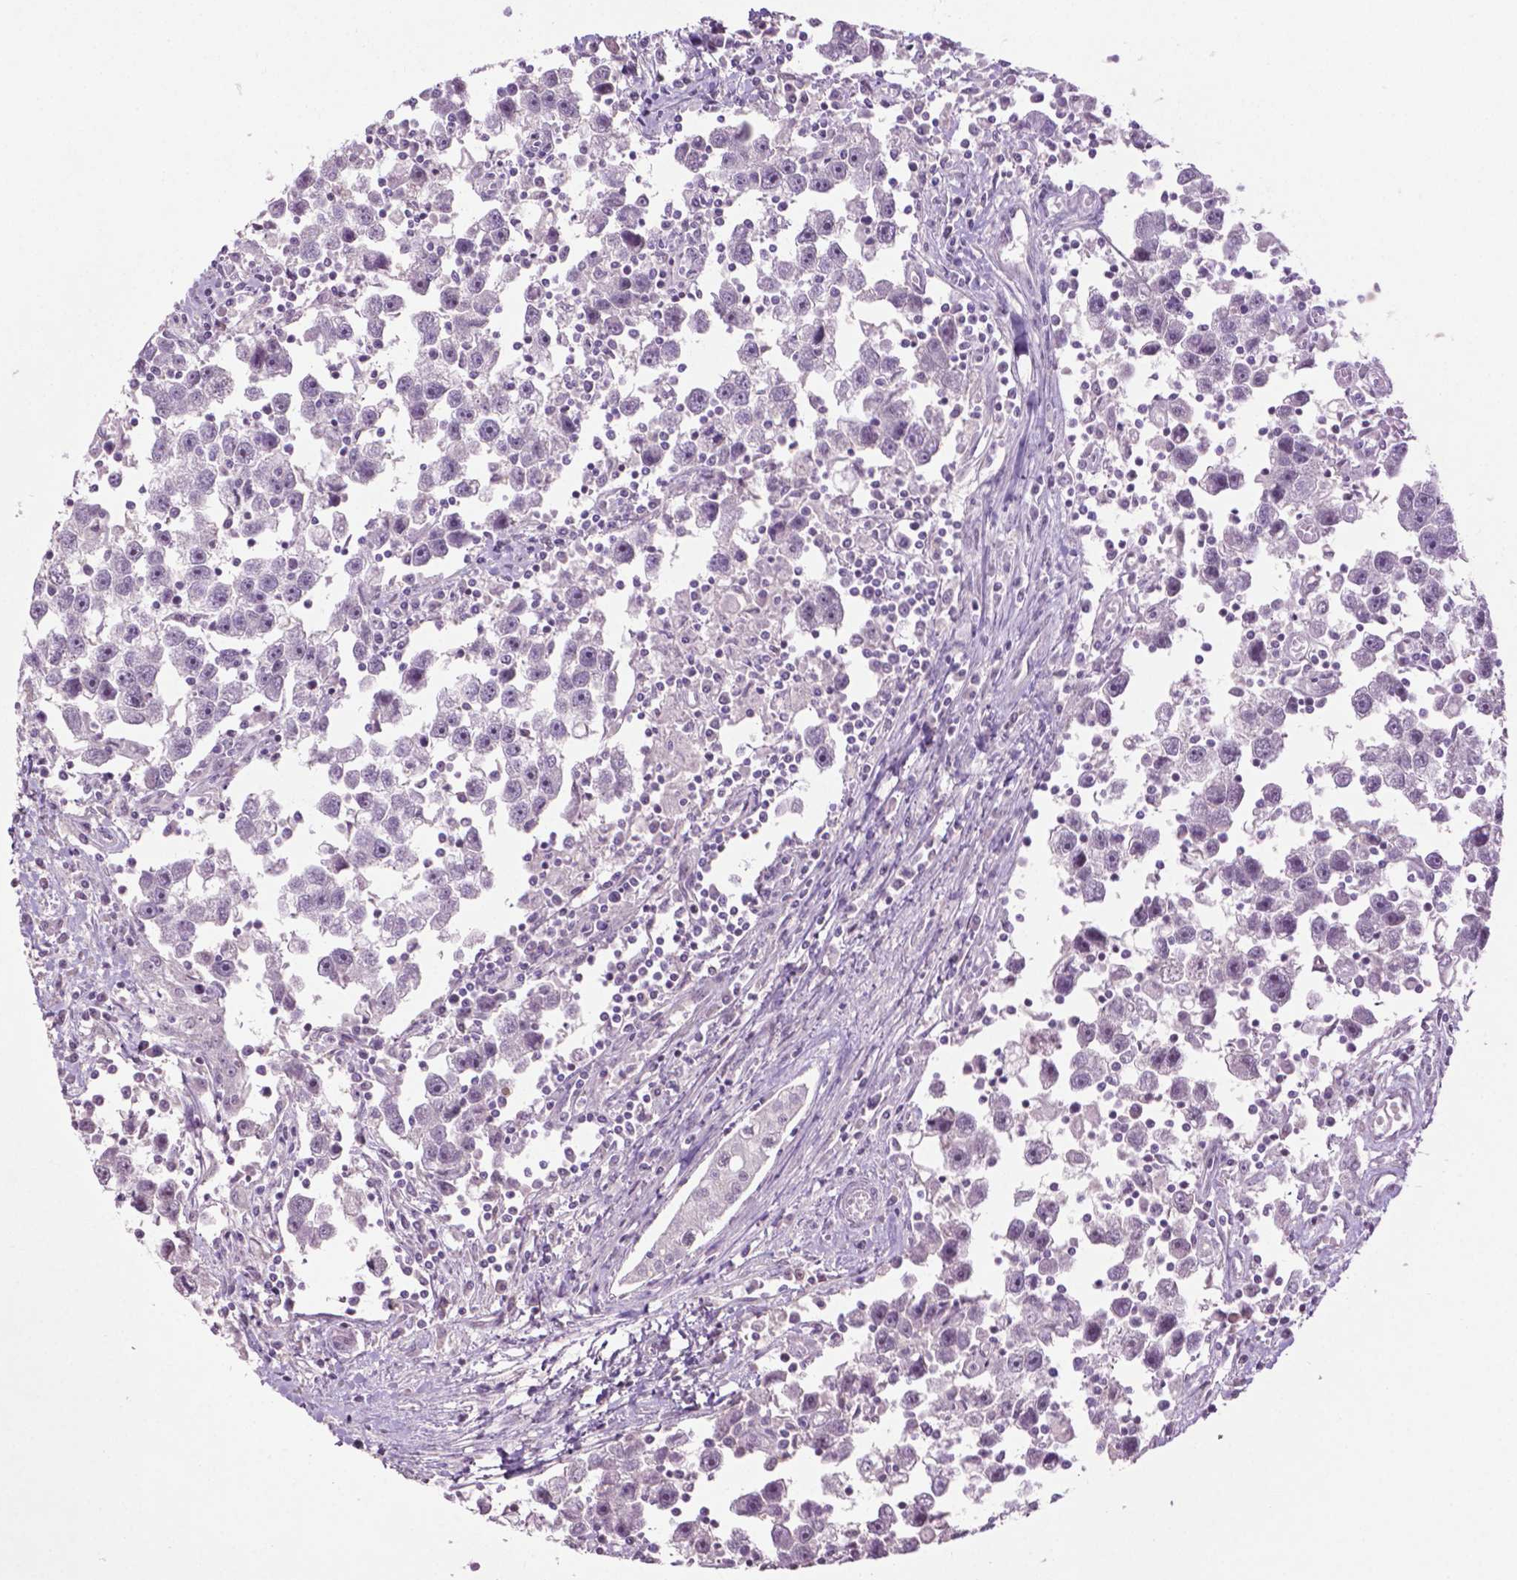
{"staining": {"intensity": "negative", "quantity": "none", "location": "none"}, "tissue": "testis cancer", "cell_type": "Tumor cells", "image_type": "cancer", "snomed": [{"axis": "morphology", "description": "Seminoma, NOS"}, {"axis": "topography", "description": "Testis"}], "caption": "Immunohistochemical staining of human seminoma (testis) displays no significant staining in tumor cells.", "gene": "NTNG2", "patient": {"sex": "male", "age": 30}}